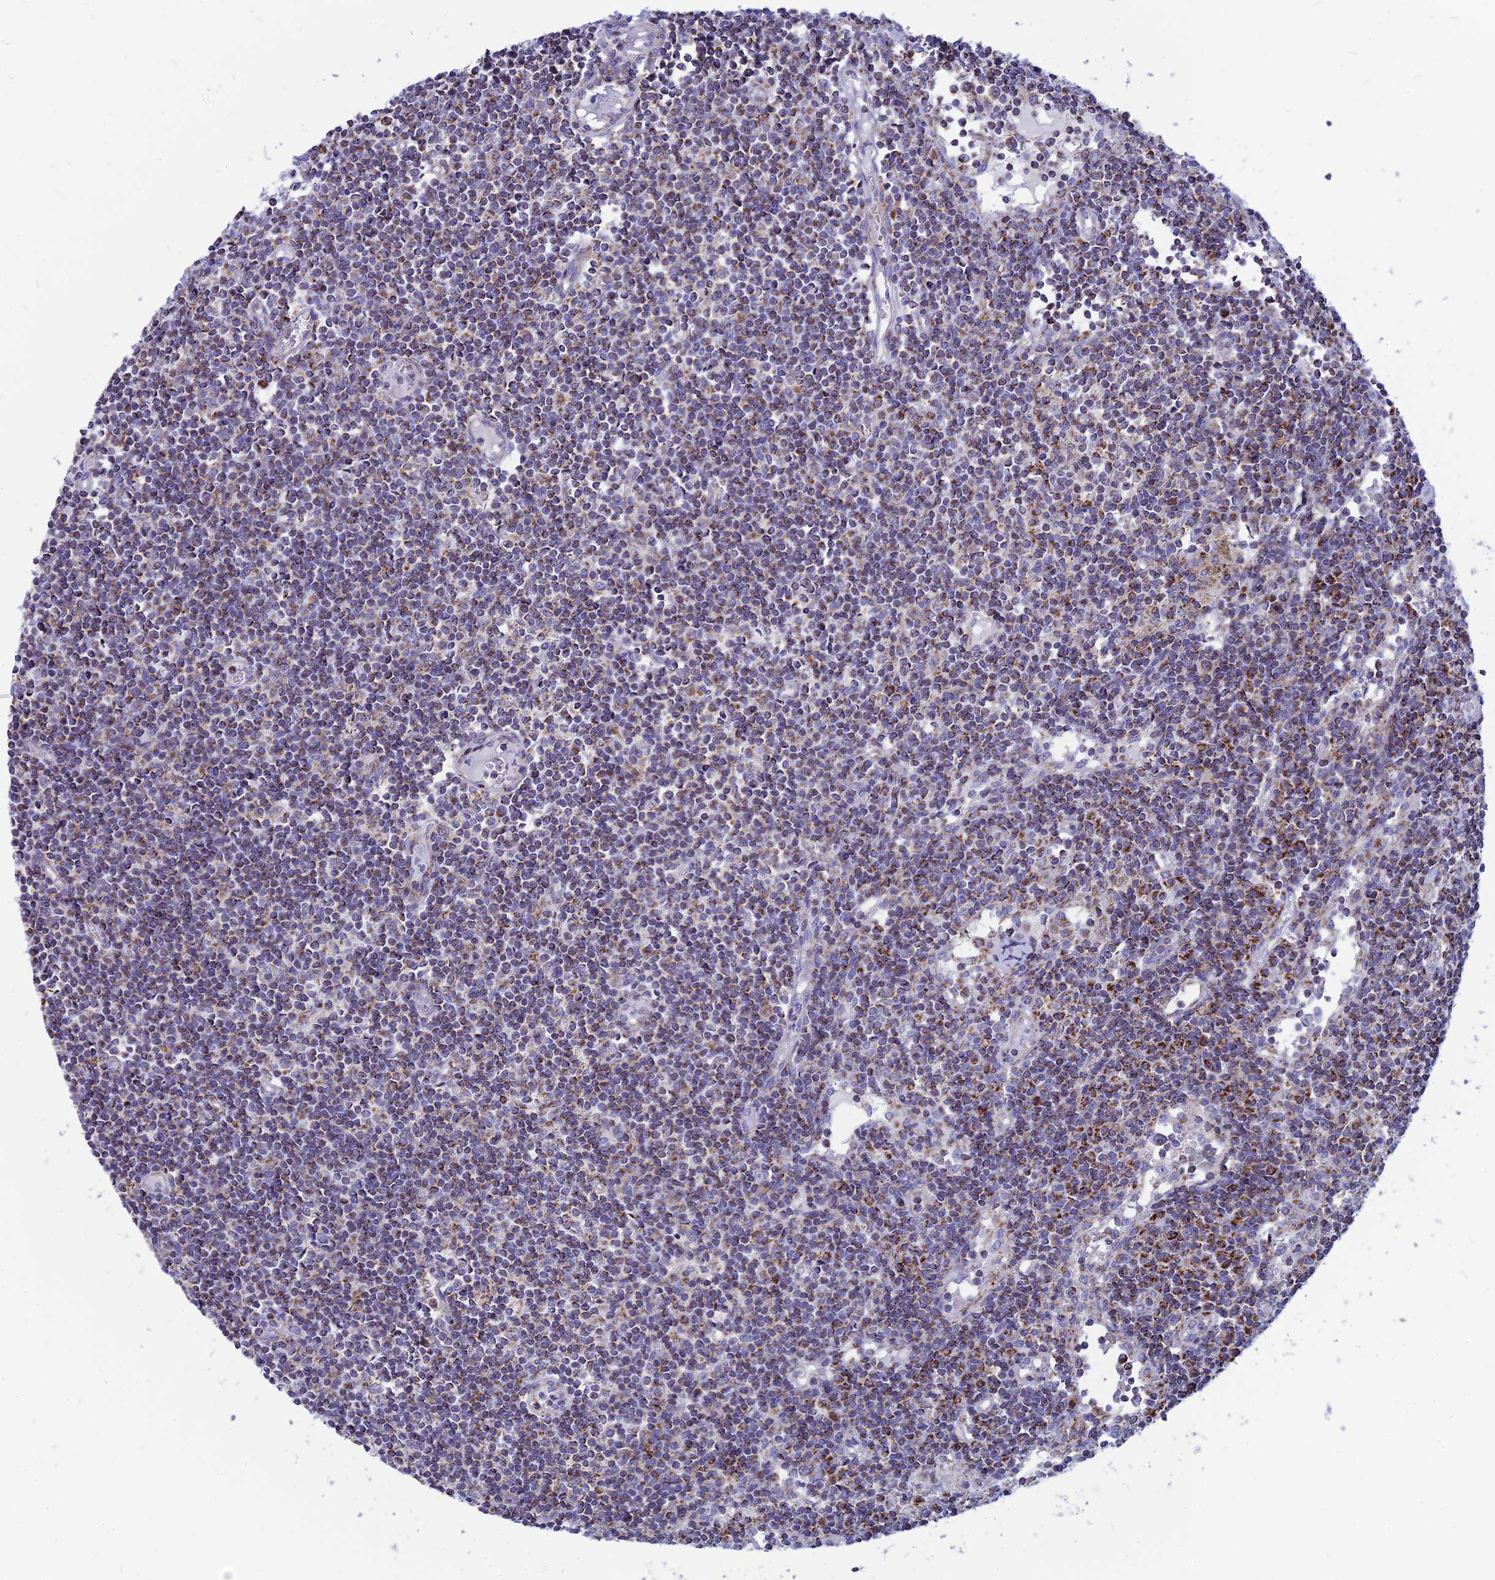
{"staining": {"intensity": "moderate", "quantity": "25%-75%", "location": "cytoplasmic/membranous"}, "tissue": "lymph node", "cell_type": "Germinal center cells", "image_type": "normal", "snomed": [{"axis": "morphology", "description": "Normal tissue, NOS"}, {"axis": "topography", "description": "Lymph node"}], "caption": "Immunohistochemistry image of normal lymph node stained for a protein (brown), which demonstrates medium levels of moderate cytoplasmic/membranous expression in approximately 25%-75% of germinal center cells.", "gene": "PACC1", "patient": {"sex": "female", "age": 55}}